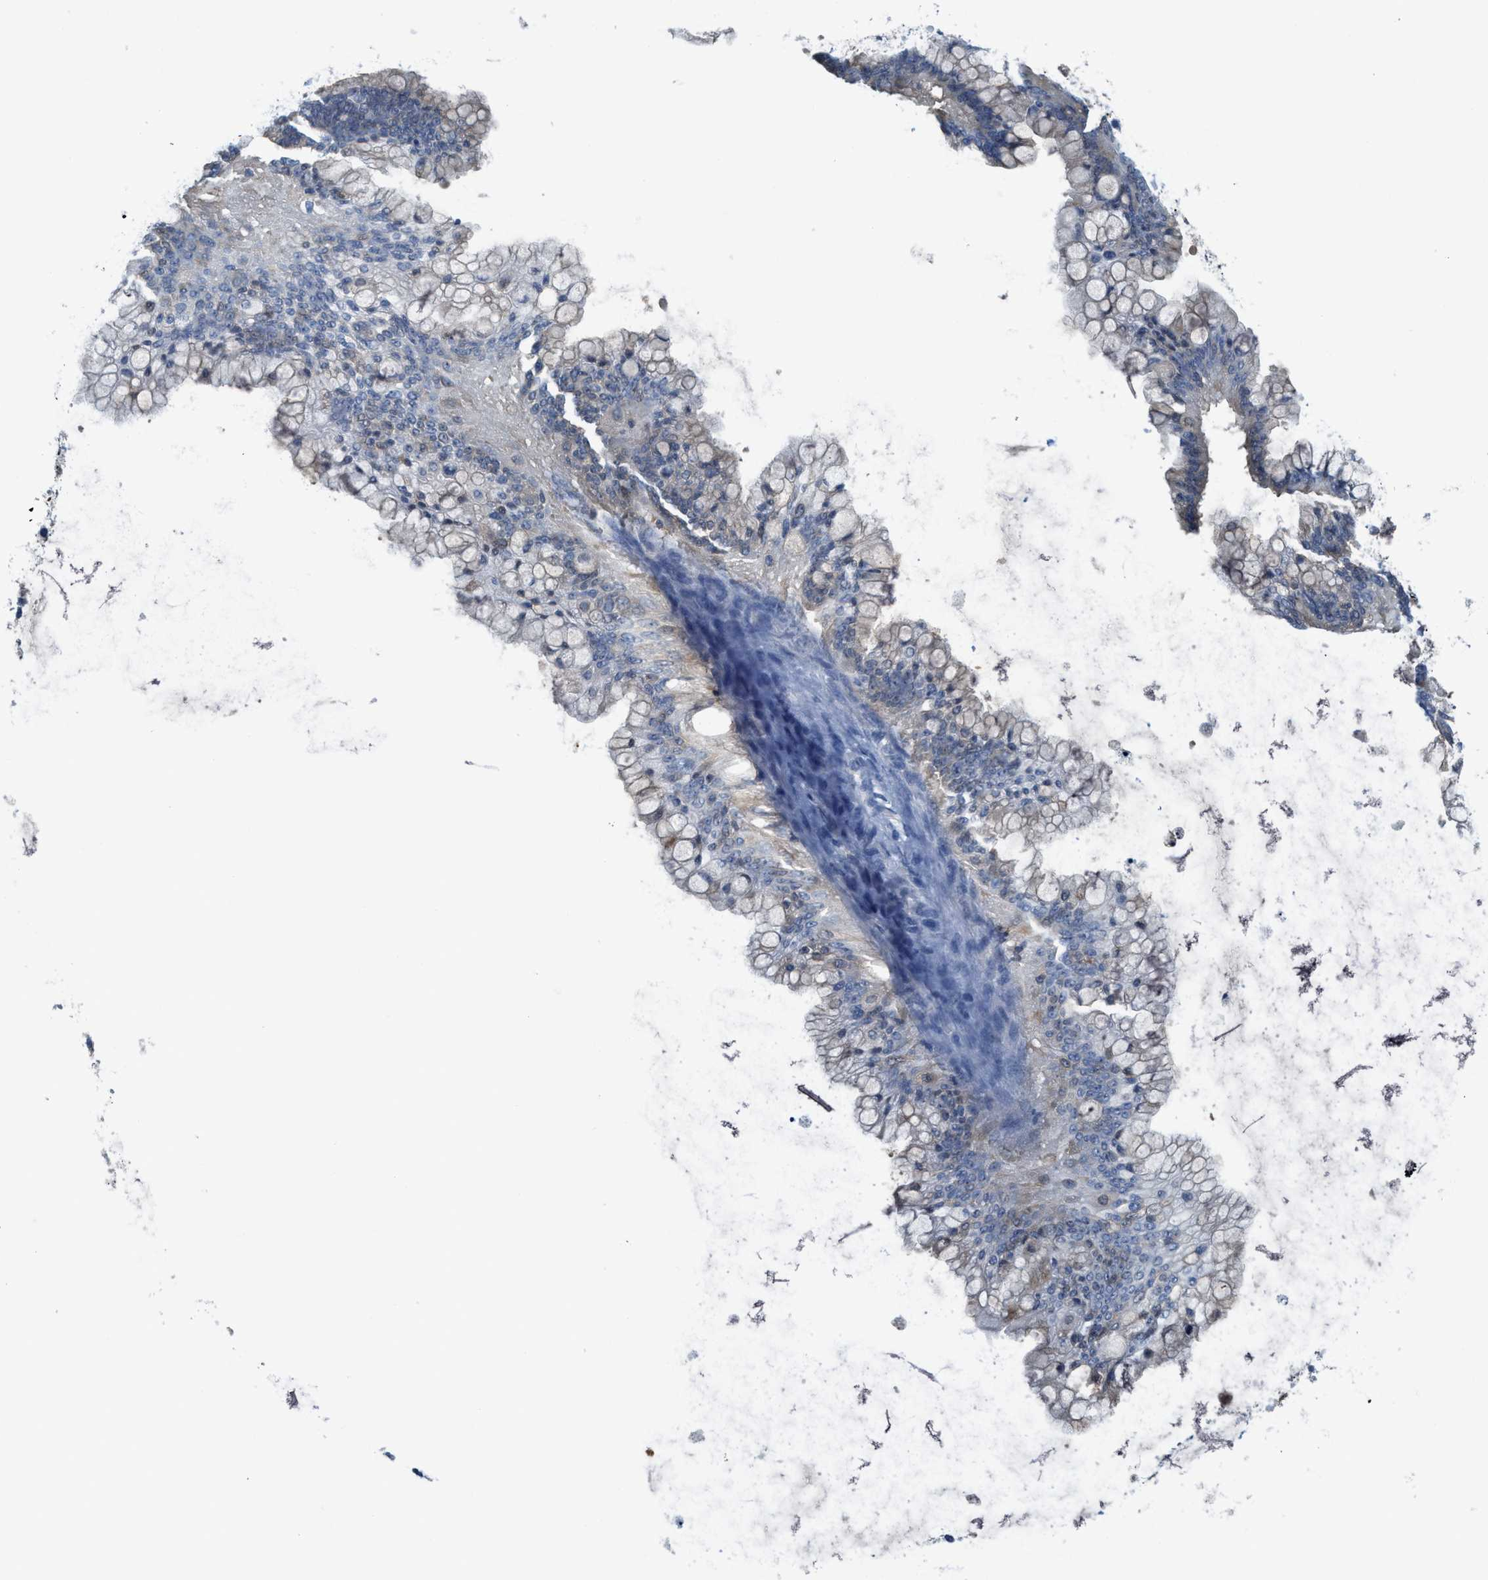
{"staining": {"intensity": "weak", "quantity": ">75%", "location": "cytoplasmic/membranous"}, "tissue": "ovarian cancer", "cell_type": "Tumor cells", "image_type": "cancer", "snomed": [{"axis": "morphology", "description": "Cystadenocarcinoma, mucinous, NOS"}, {"axis": "topography", "description": "Ovary"}], "caption": "A low amount of weak cytoplasmic/membranous positivity is identified in approximately >75% of tumor cells in ovarian cancer (mucinous cystadenocarcinoma) tissue.", "gene": "CSTB", "patient": {"sex": "female", "age": 57}}